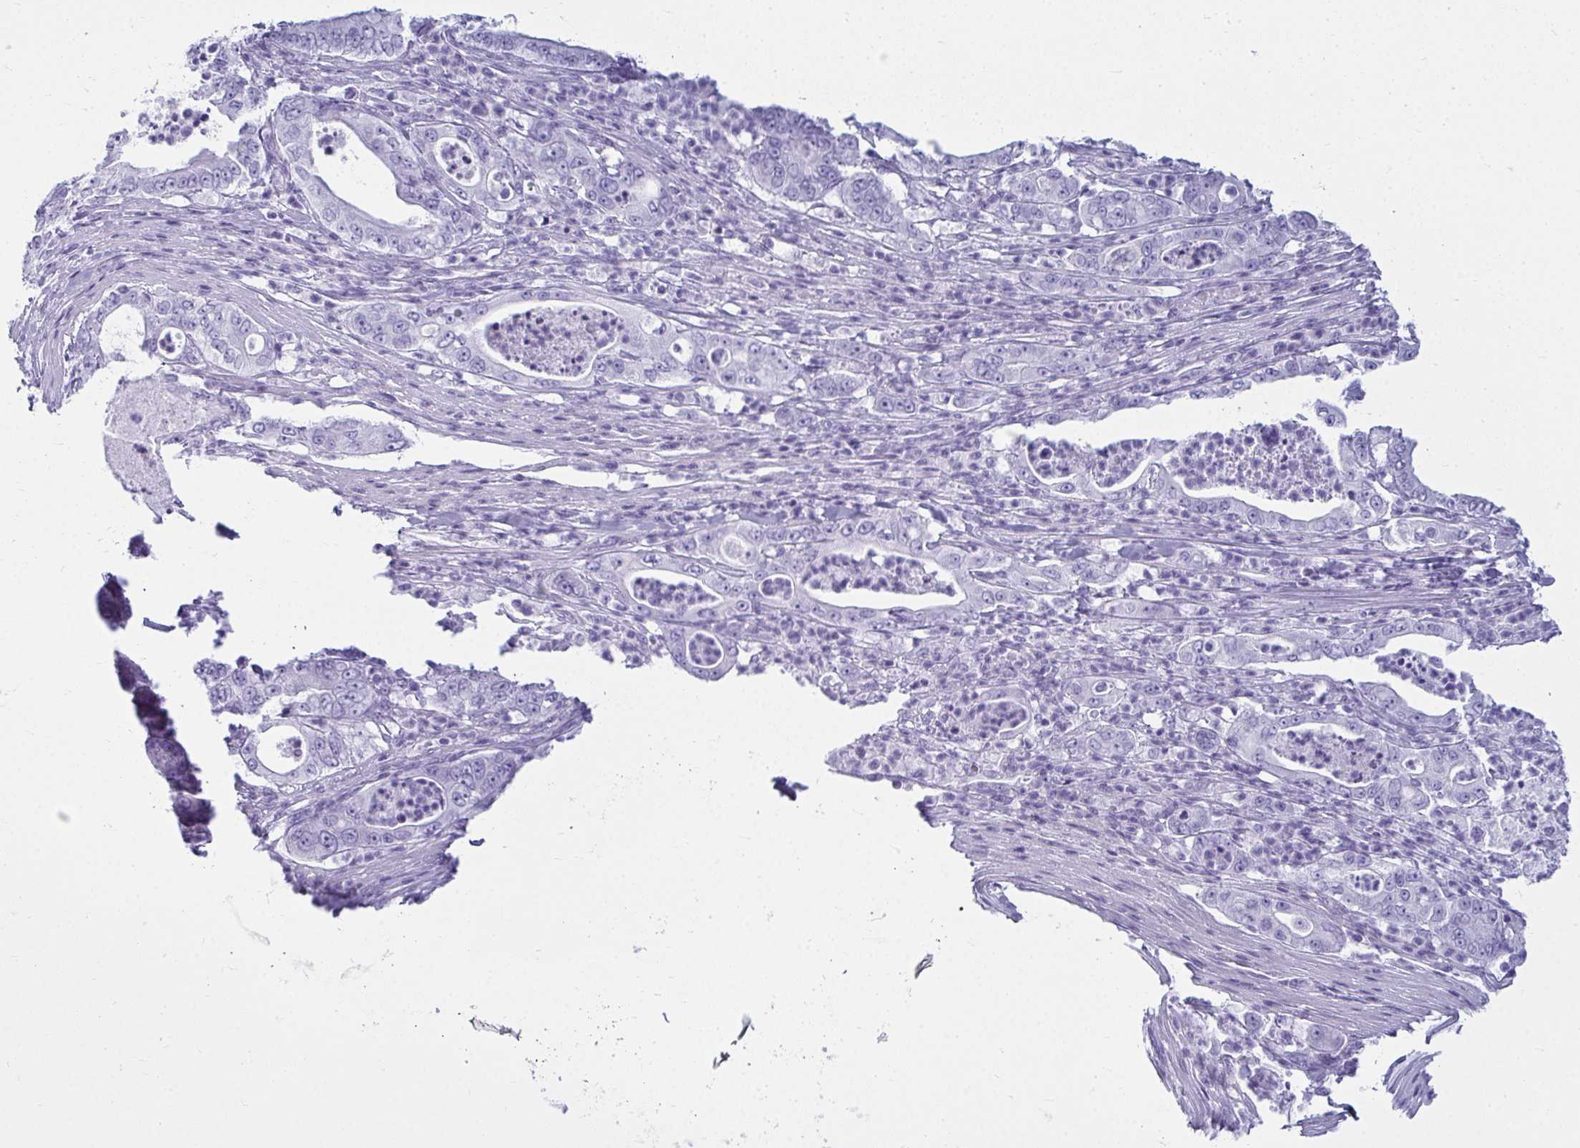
{"staining": {"intensity": "negative", "quantity": "none", "location": "none"}, "tissue": "pancreatic cancer", "cell_type": "Tumor cells", "image_type": "cancer", "snomed": [{"axis": "morphology", "description": "Adenocarcinoma, NOS"}, {"axis": "topography", "description": "Pancreas"}], "caption": "A histopathology image of human pancreatic cancer (adenocarcinoma) is negative for staining in tumor cells.", "gene": "CLGN", "patient": {"sex": "male", "age": 71}}